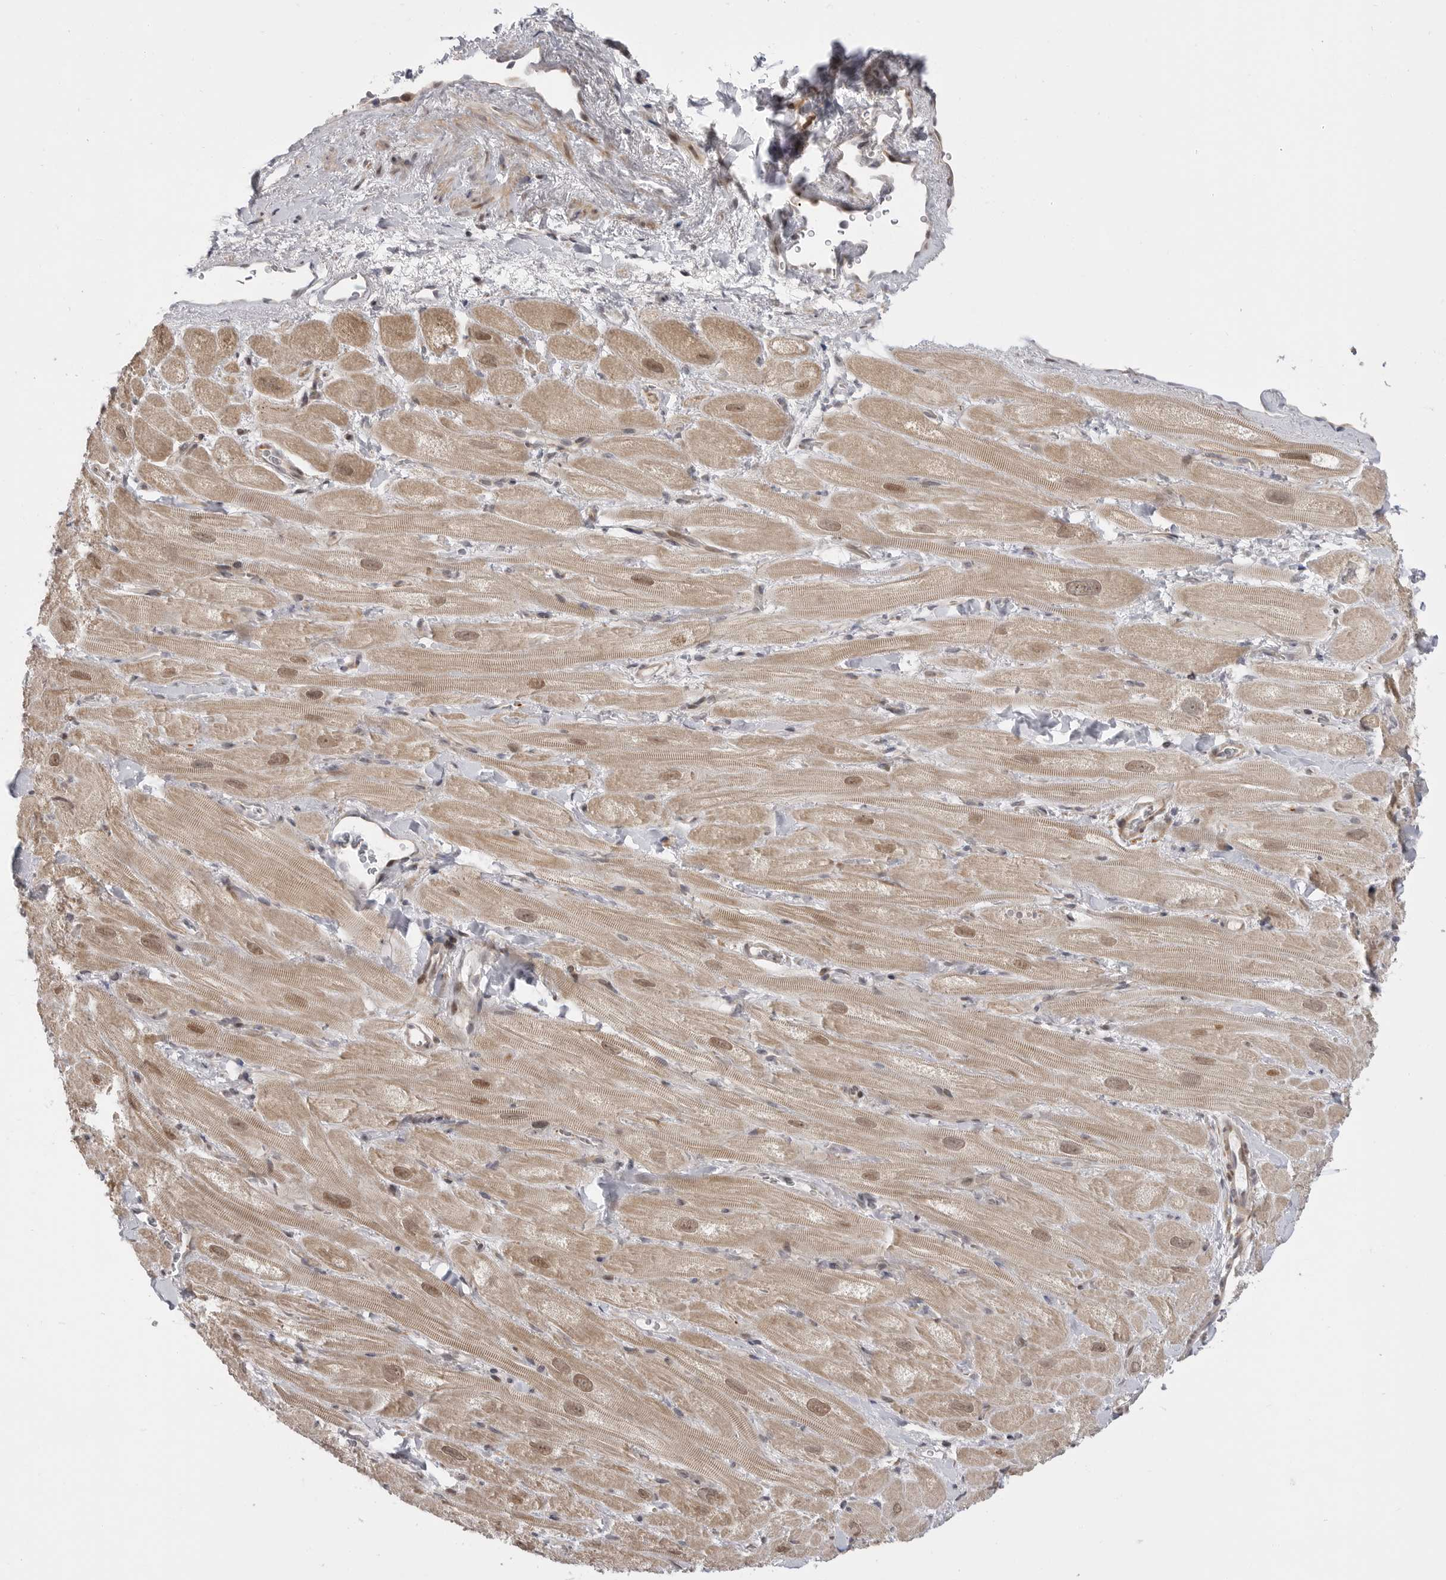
{"staining": {"intensity": "moderate", "quantity": ">75%", "location": "cytoplasmic/membranous"}, "tissue": "heart muscle", "cell_type": "Cardiomyocytes", "image_type": "normal", "snomed": [{"axis": "morphology", "description": "Normal tissue, NOS"}, {"axis": "topography", "description": "Heart"}], "caption": "IHC staining of unremarkable heart muscle, which reveals medium levels of moderate cytoplasmic/membranous positivity in about >75% of cardiomyocytes indicating moderate cytoplasmic/membranous protein expression. The staining was performed using DAB (3,3'-diaminobenzidine) (brown) for protein detection and nuclei were counterstained in hematoxylin (blue).", "gene": "GGT6", "patient": {"sex": "male", "age": 49}}